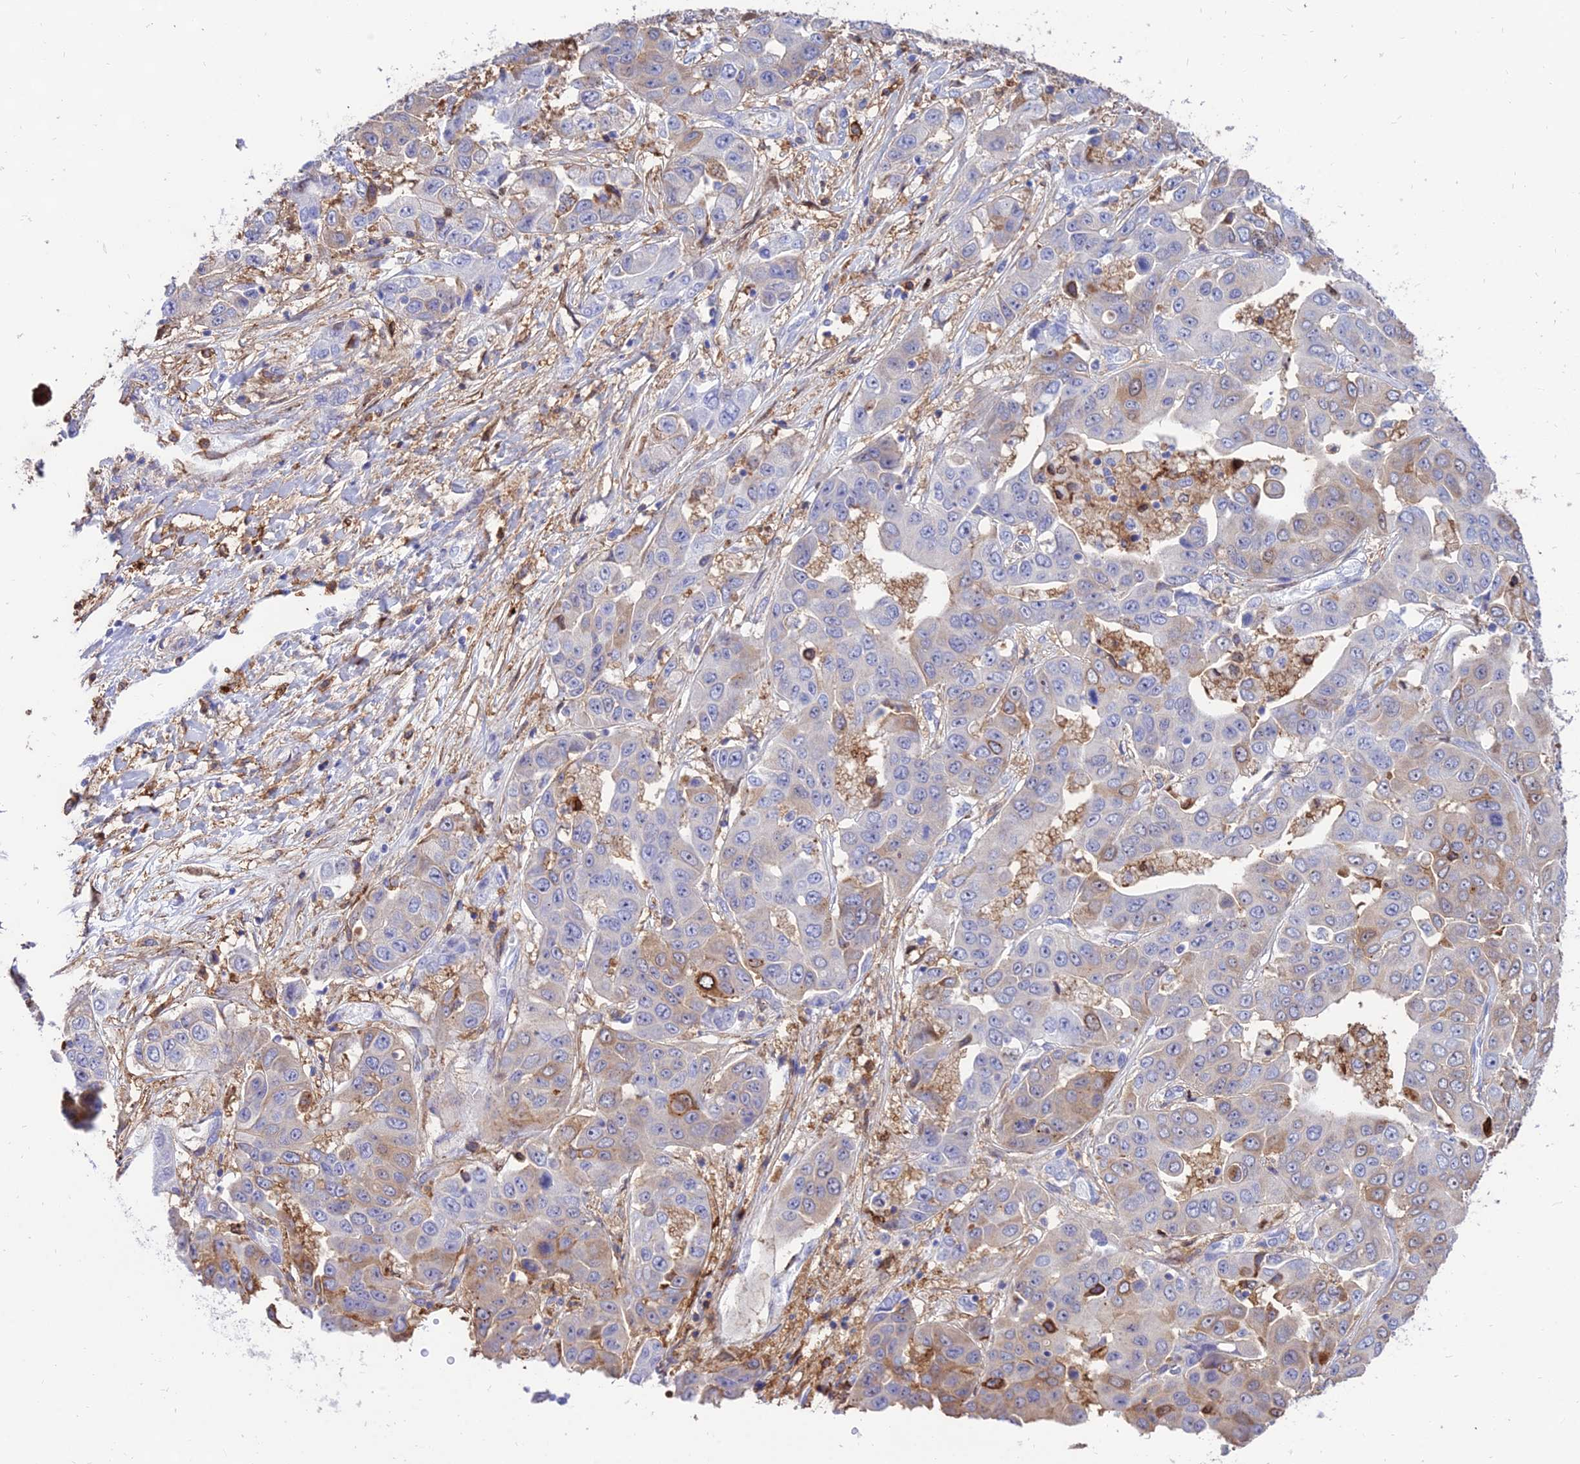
{"staining": {"intensity": "moderate", "quantity": "25%-75%", "location": "cytoplasmic/membranous"}, "tissue": "liver cancer", "cell_type": "Tumor cells", "image_type": "cancer", "snomed": [{"axis": "morphology", "description": "Cholangiocarcinoma"}, {"axis": "topography", "description": "Liver"}], "caption": "The micrograph exhibits immunohistochemical staining of liver cancer. There is moderate cytoplasmic/membranous positivity is seen in approximately 25%-75% of tumor cells.", "gene": "SREK1IP1", "patient": {"sex": "female", "age": 52}}